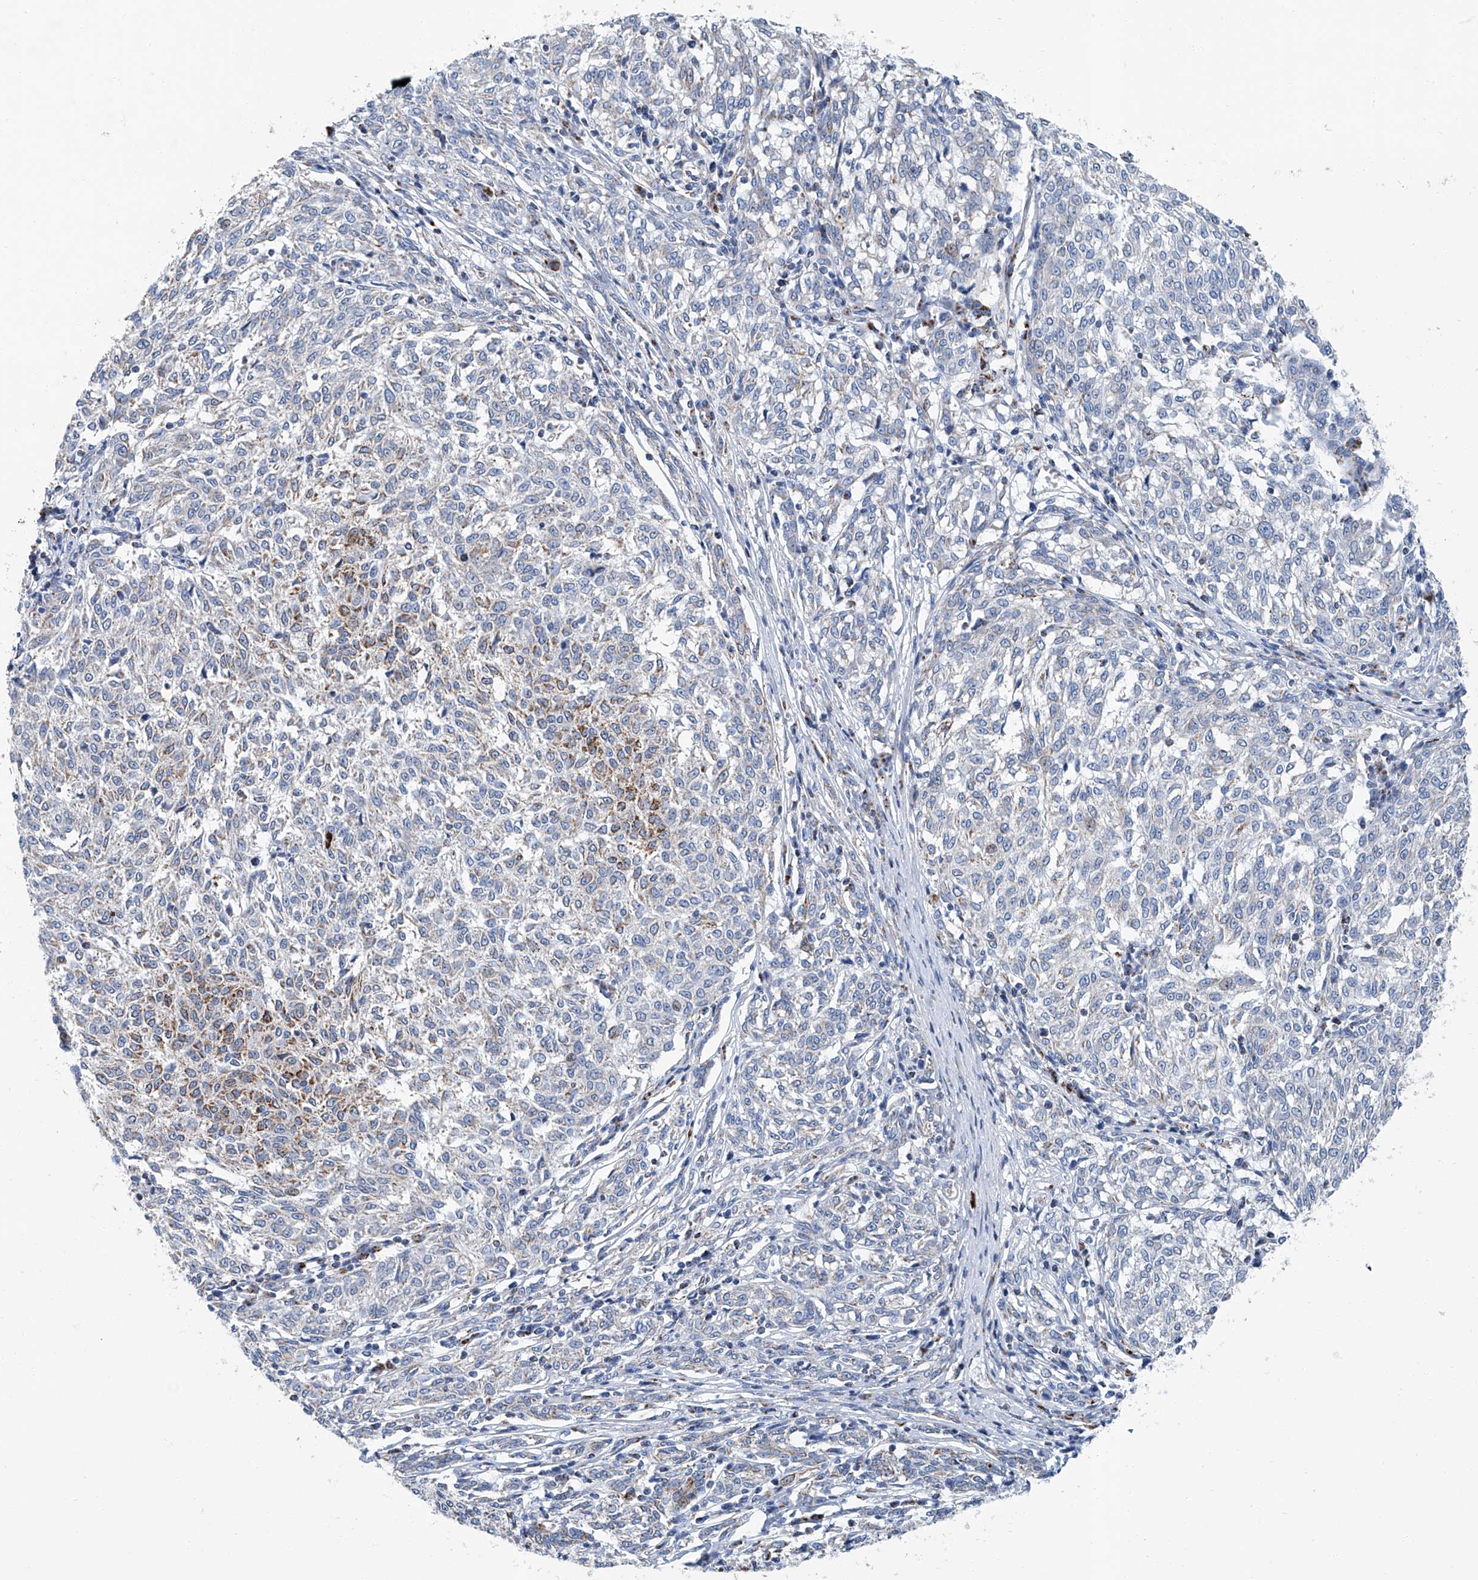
{"staining": {"intensity": "moderate", "quantity": "<25%", "location": "cytoplasmic/membranous"}, "tissue": "melanoma", "cell_type": "Tumor cells", "image_type": "cancer", "snomed": [{"axis": "morphology", "description": "Malignant melanoma, NOS"}, {"axis": "topography", "description": "Skin"}], "caption": "Immunohistochemical staining of human melanoma displays low levels of moderate cytoplasmic/membranous protein positivity in approximately <25% of tumor cells. The protein of interest is stained brown, and the nuclei are stained in blue (DAB IHC with brightfield microscopy, high magnification).", "gene": "MT-ND1", "patient": {"sex": "female", "age": 72}}